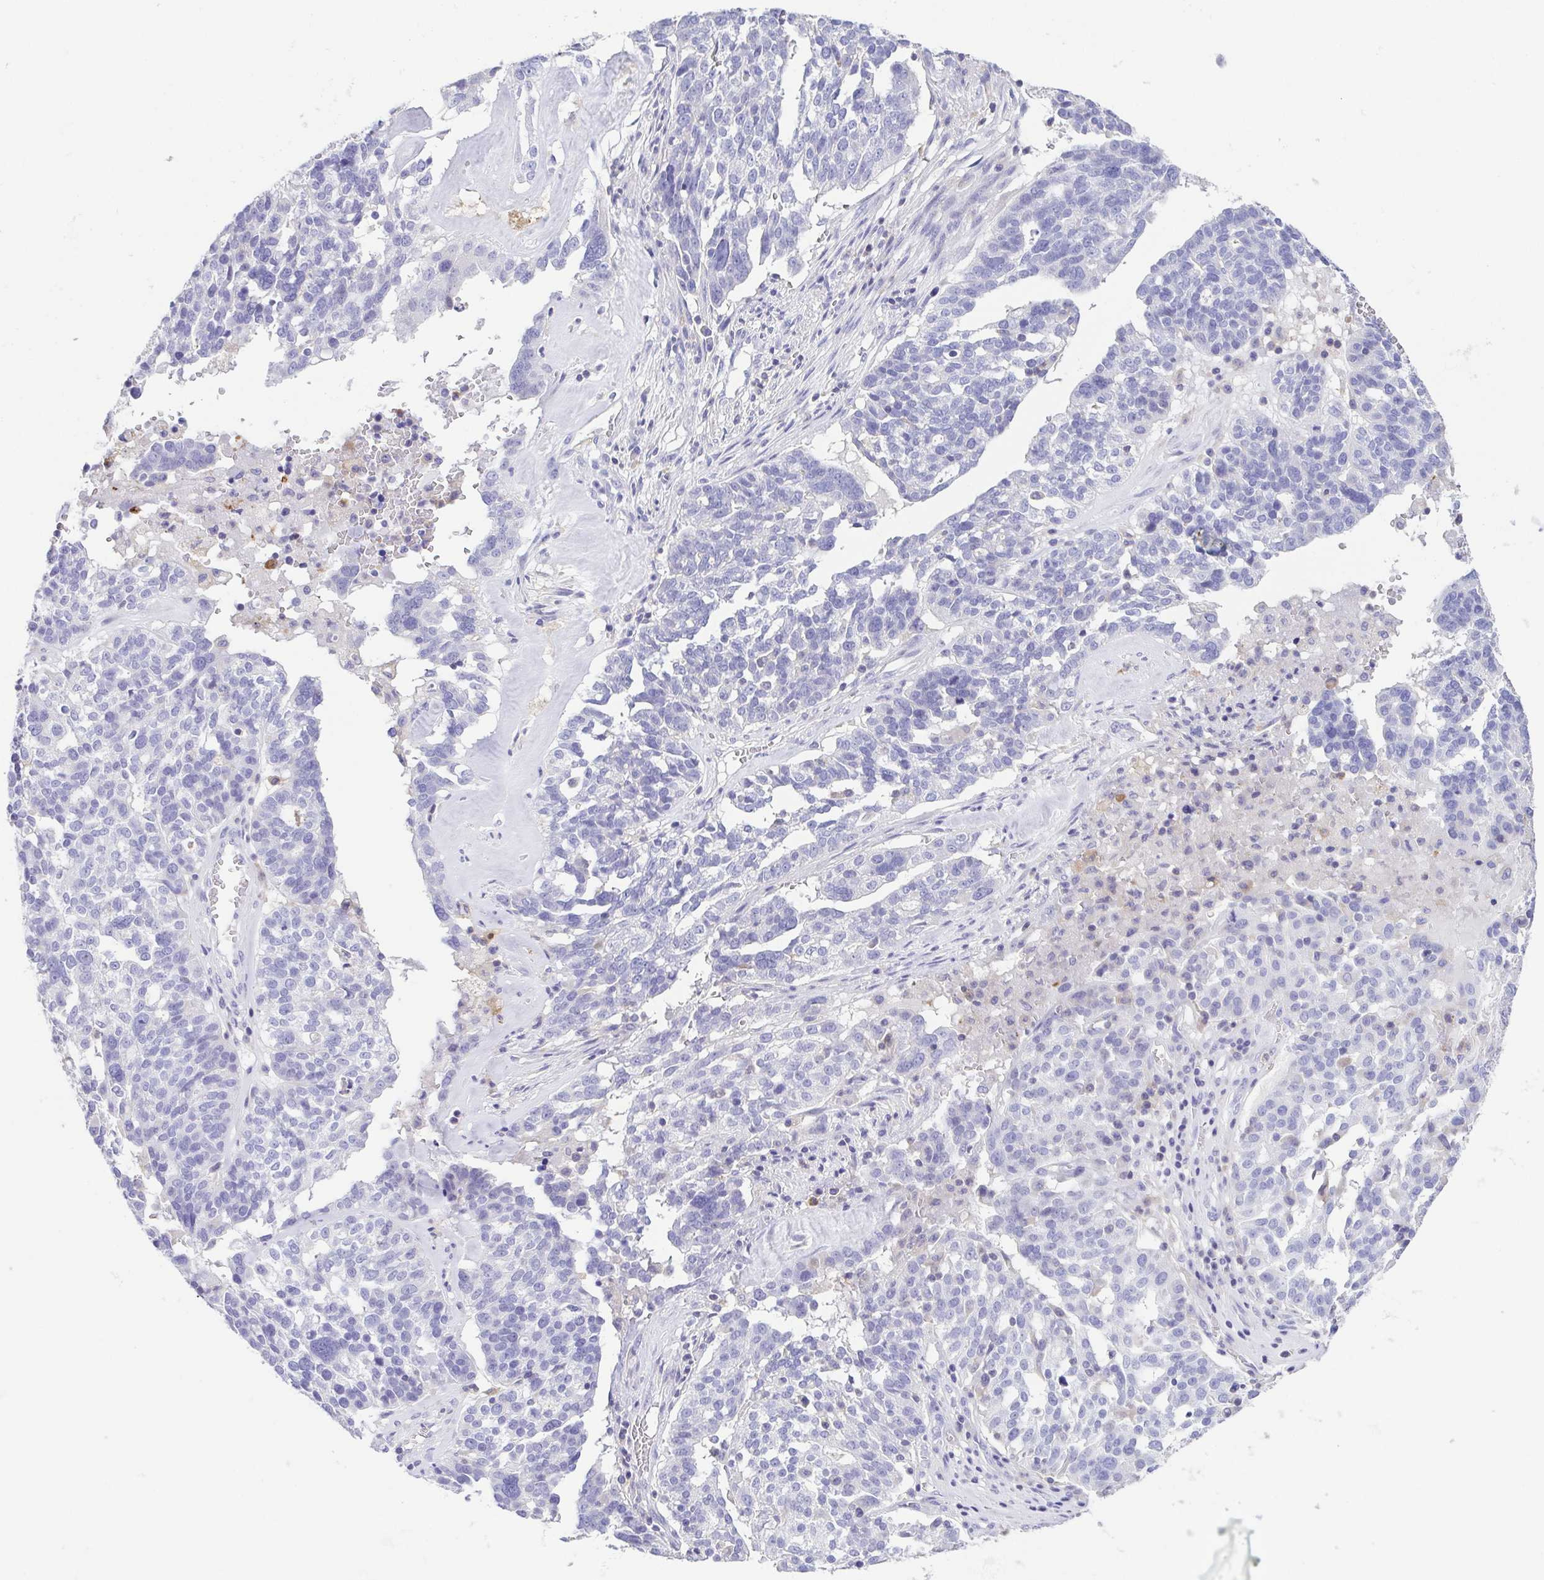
{"staining": {"intensity": "negative", "quantity": "none", "location": "none"}, "tissue": "ovarian cancer", "cell_type": "Tumor cells", "image_type": "cancer", "snomed": [{"axis": "morphology", "description": "Cystadenocarcinoma, serous, NOS"}, {"axis": "topography", "description": "Ovary"}], "caption": "A high-resolution micrograph shows IHC staining of ovarian serous cystadenocarcinoma, which displays no significant expression in tumor cells.", "gene": "ARPP21", "patient": {"sex": "female", "age": 59}}